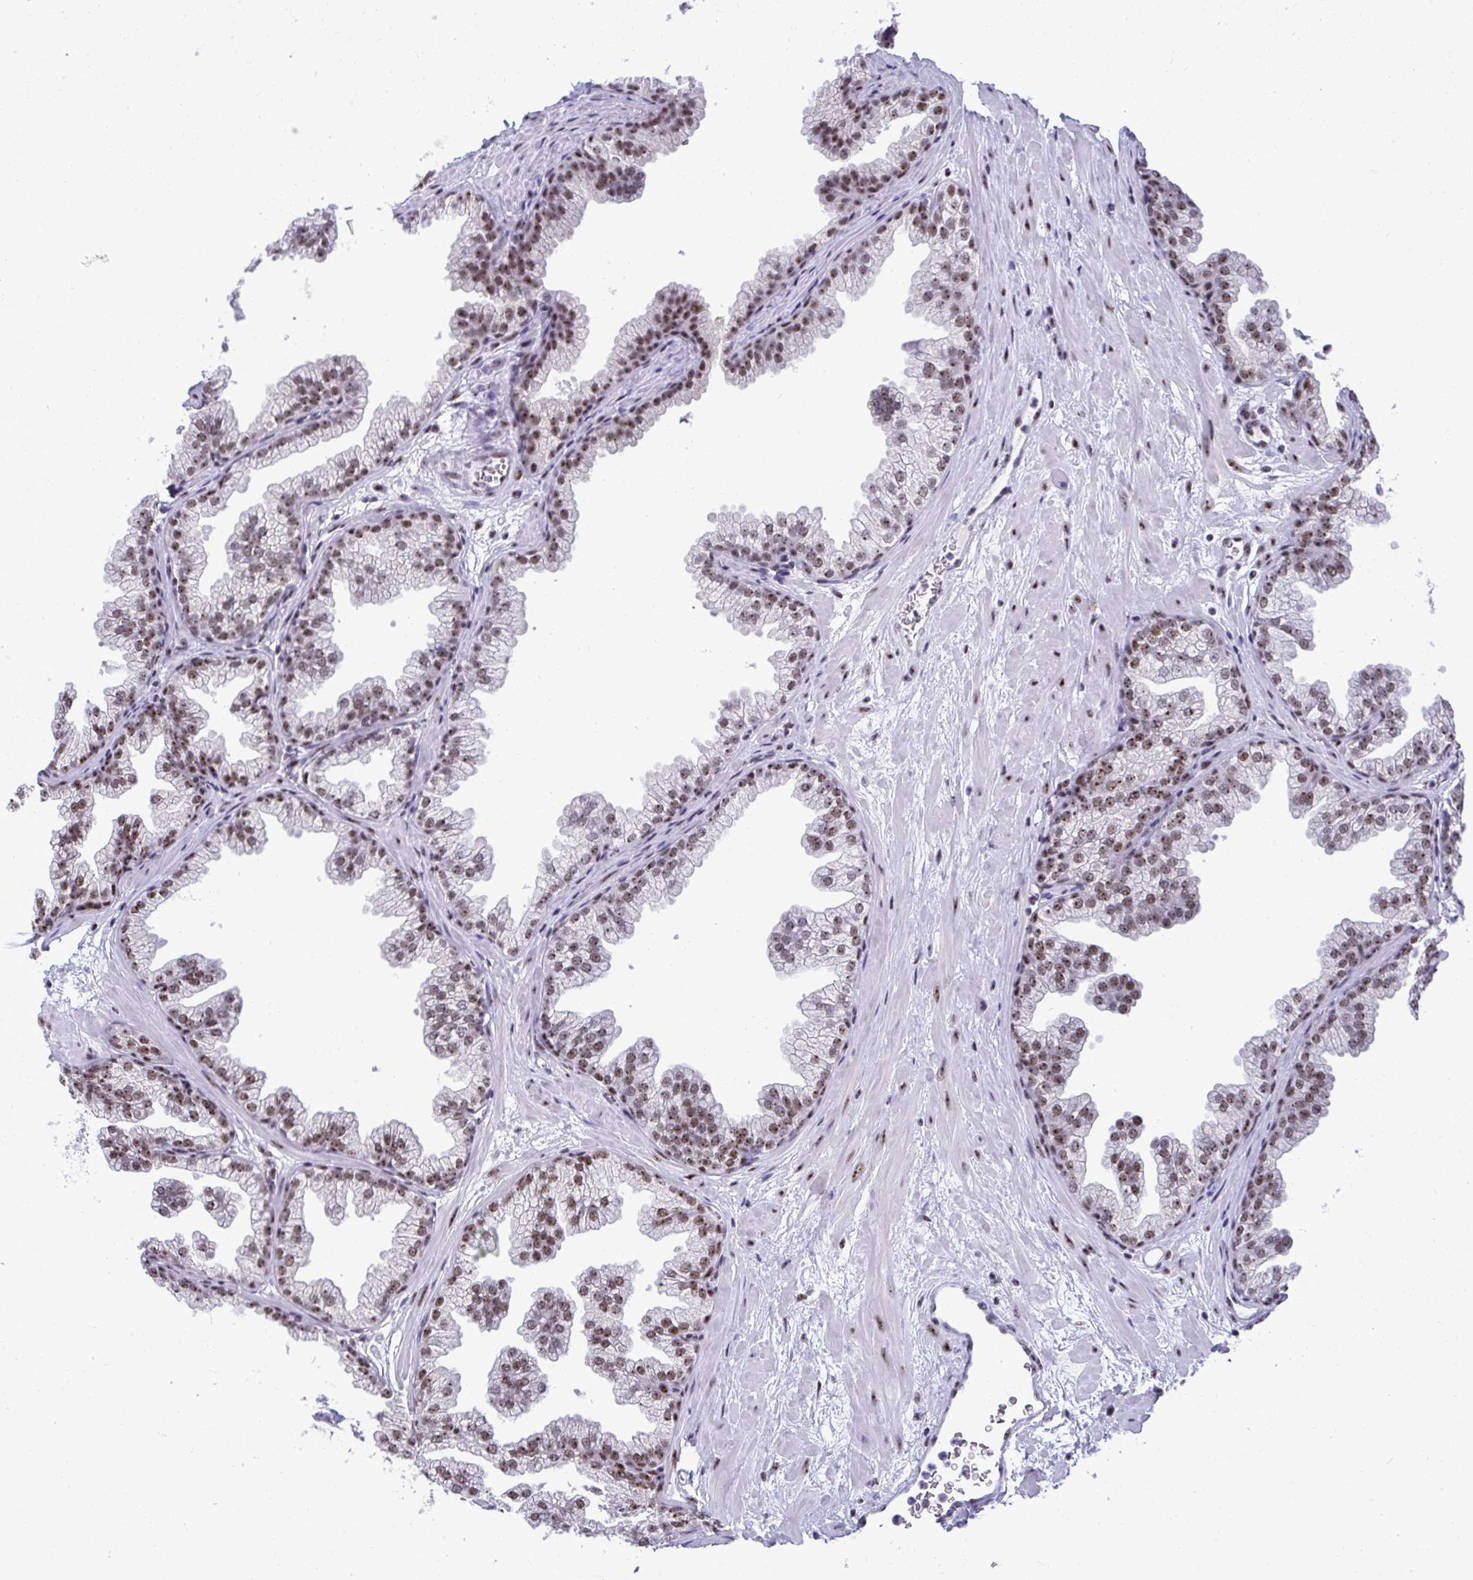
{"staining": {"intensity": "moderate", "quantity": ">75%", "location": "nuclear"}, "tissue": "prostate", "cell_type": "Glandular cells", "image_type": "normal", "snomed": [{"axis": "morphology", "description": "Normal tissue, NOS"}, {"axis": "topography", "description": "Prostate"}], "caption": "This image shows IHC staining of benign human prostate, with medium moderate nuclear staining in approximately >75% of glandular cells.", "gene": "PELP1", "patient": {"sex": "male", "age": 37}}